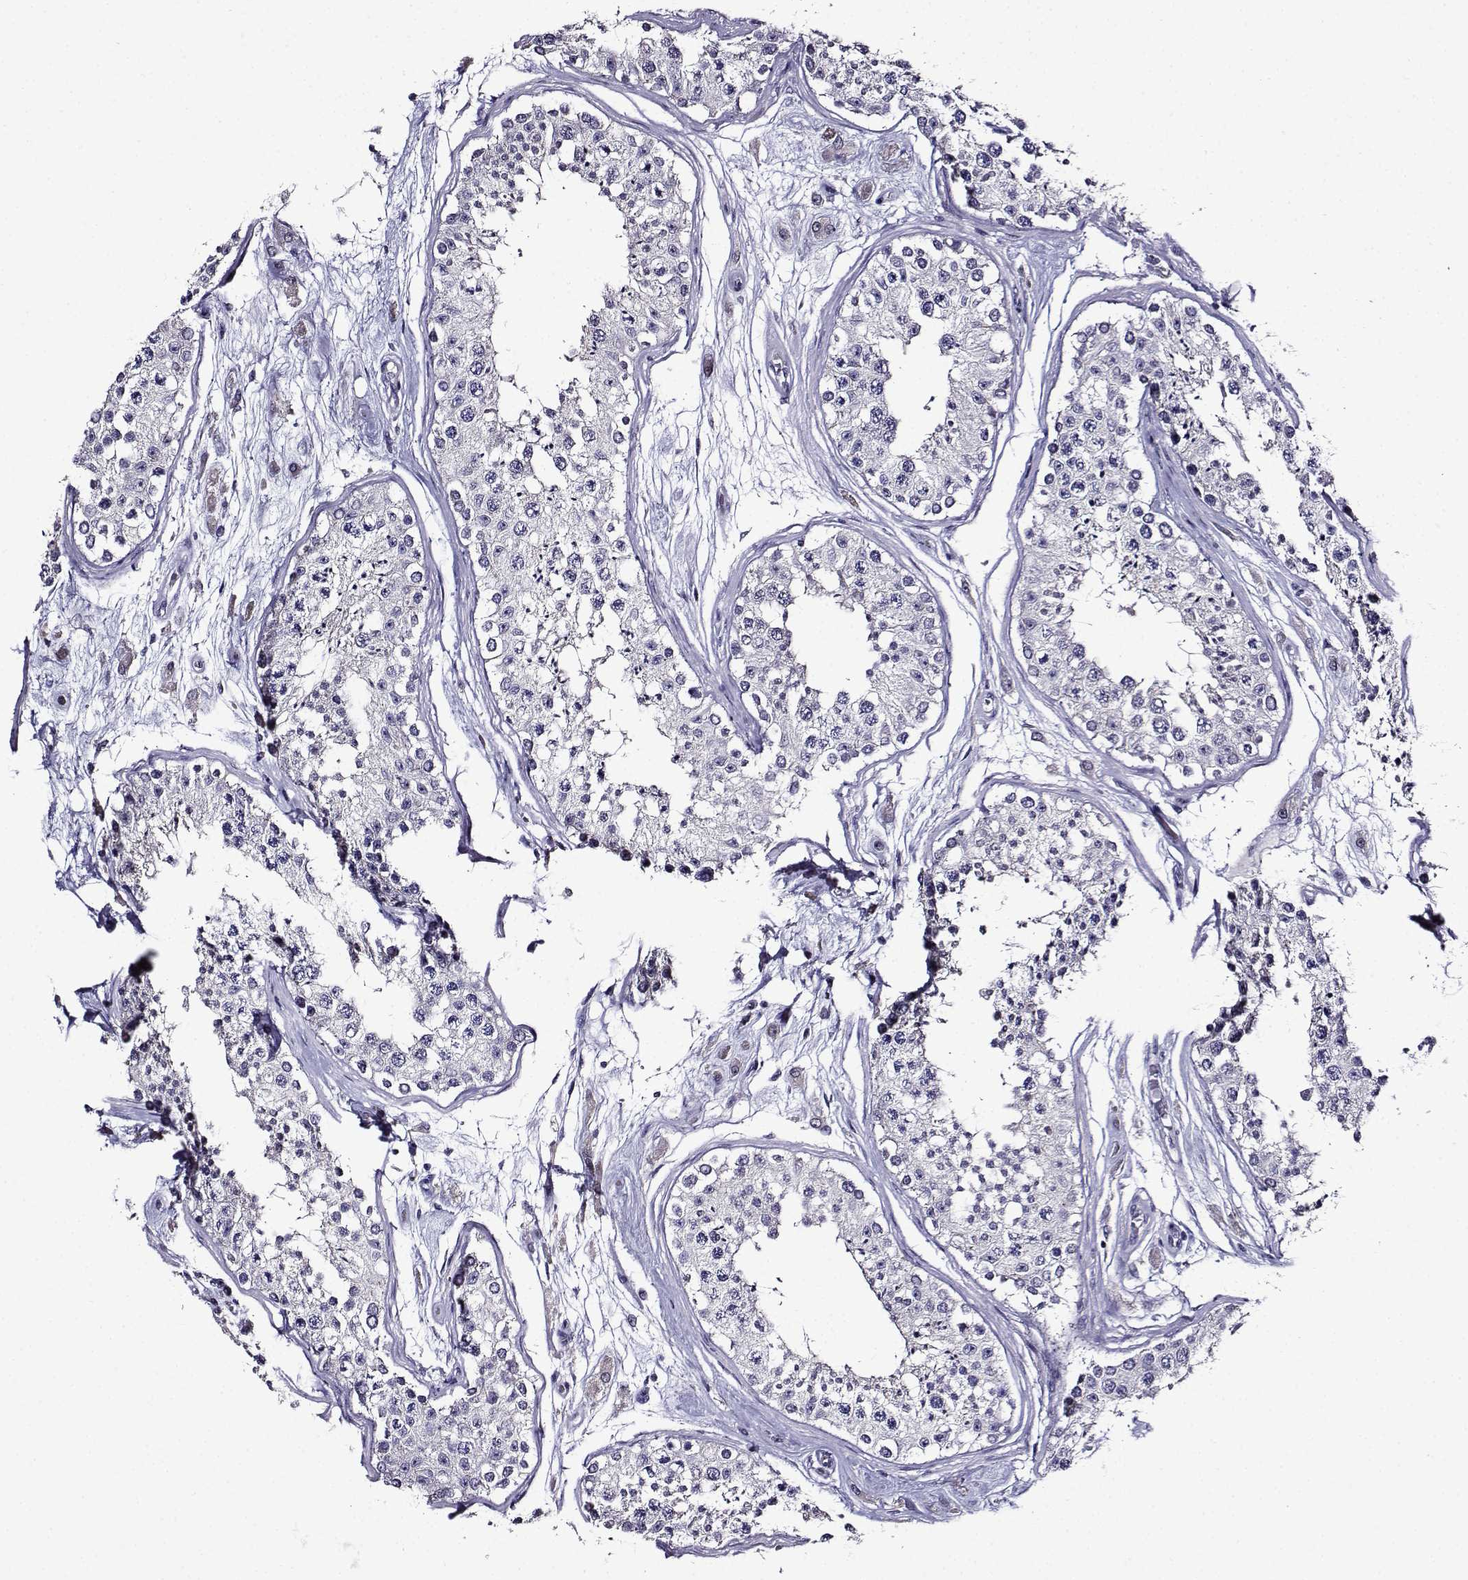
{"staining": {"intensity": "negative", "quantity": "none", "location": "none"}, "tissue": "testis", "cell_type": "Cells in seminiferous ducts", "image_type": "normal", "snomed": [{"axis": "morphology", "description": "Normal tissue, NOS"}, {"axis": "topography", "description": "Testis"}], "caption": "Cells in seminiferous ducts show no significant positivity in benign testis. (Stains: DAB immunohistochemistry (IHC) with hematoxylin counter stain, Microscopy: brightfield microscopy at high magnification).", "gene": "TMEM266", "patient": {"sex": "male", "age": 25}}